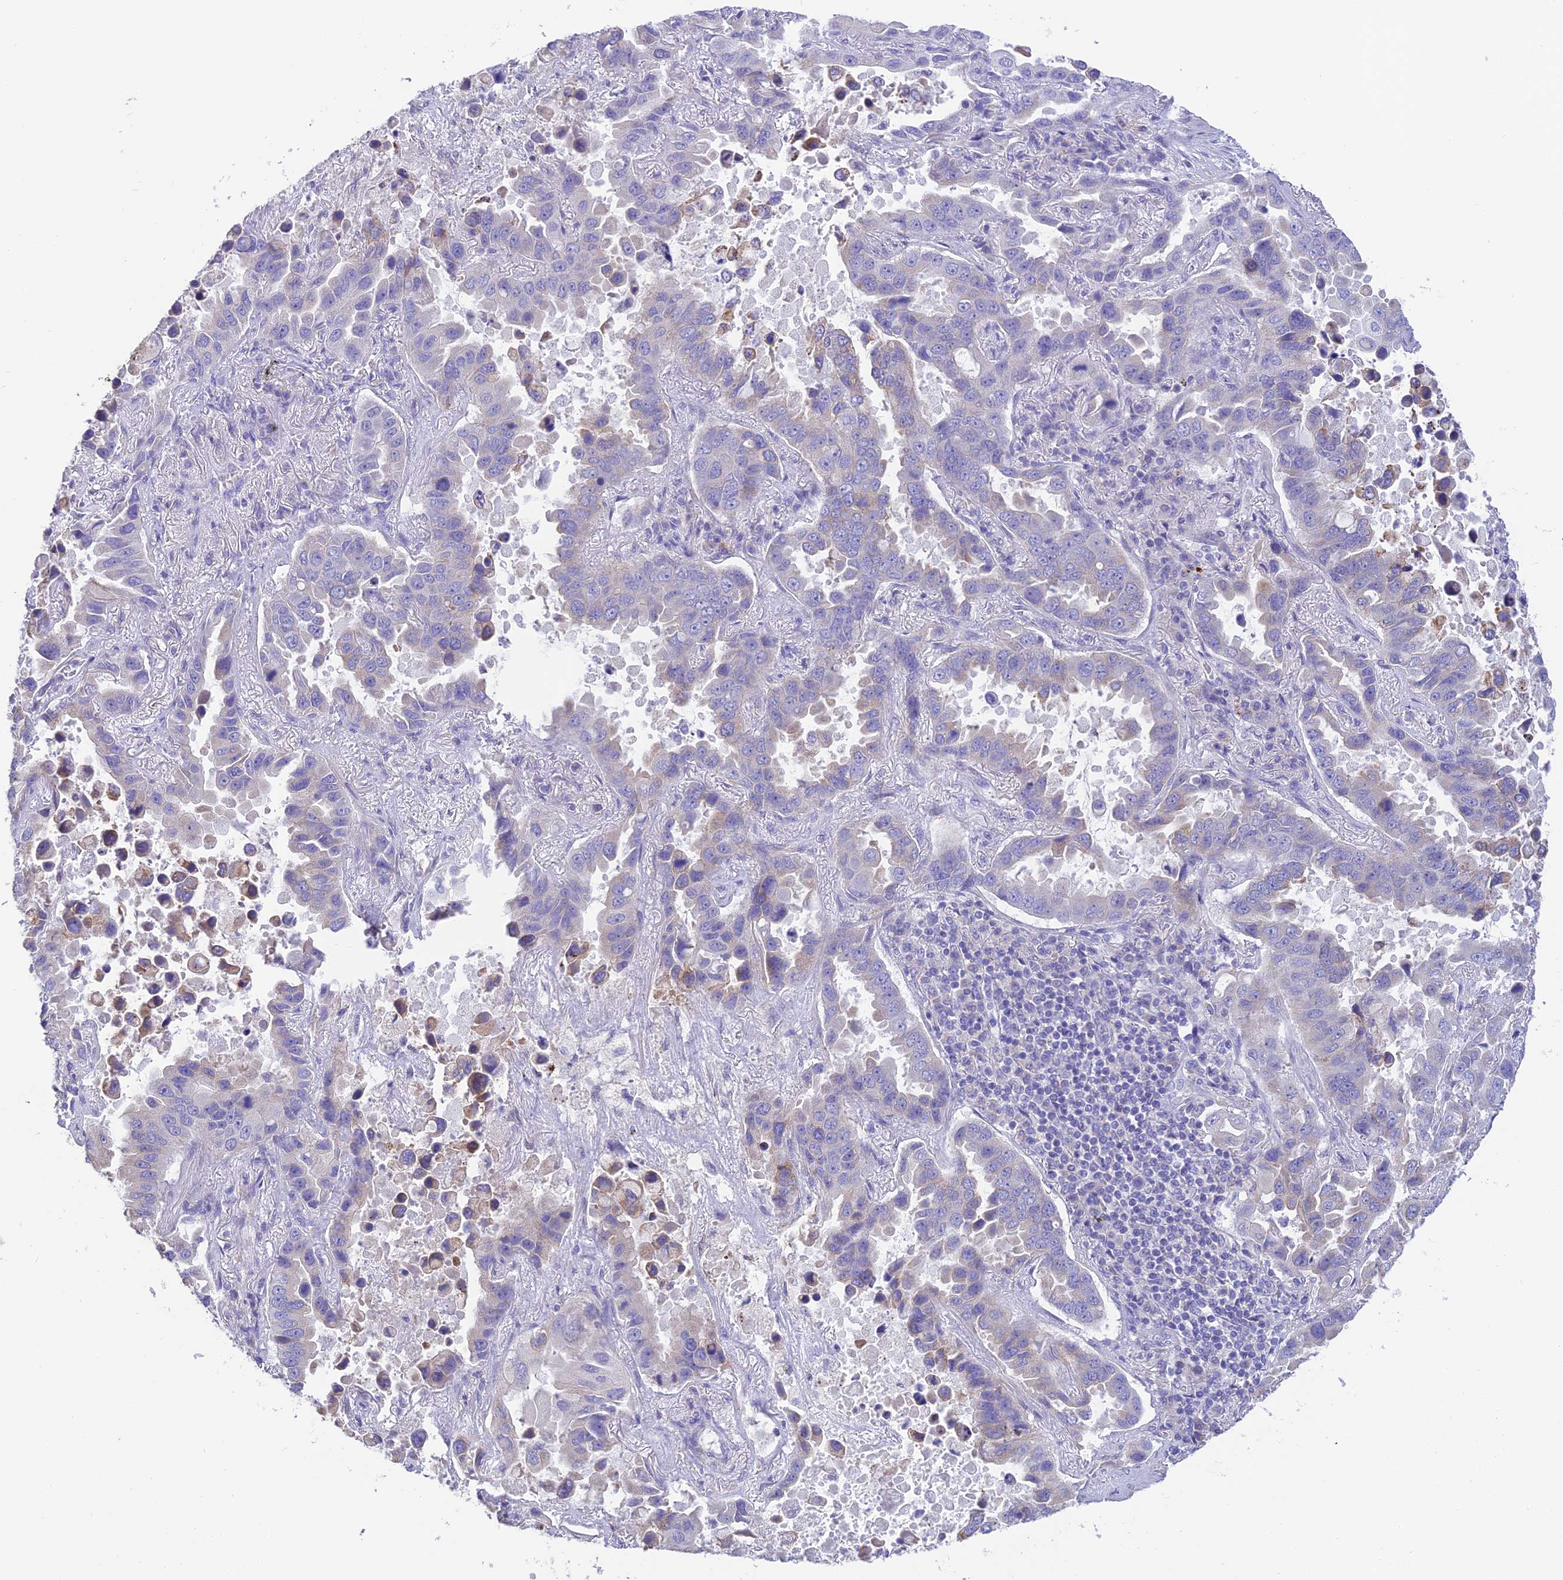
{"staining": {"intensity": "moderate", "quantity": "<25%", "location": "cytoplasmic/membranous"}, "tissue": "lung cancer", "cell_type": "Tumor cells", "image_type": "cancer", "snomed": [{"axis": "morphology", "description": "Adenocarcinoma, NOS"}, {"axis": "topography", "description": "Lung"}], "caption": "Human lung cancer stained with a brown dye reveals moderate cytoplasmic/membranous positive positivity in approximately <25% of tumor cells.", "gene": "HSD17B2", "patient": {"sex": "male", "age": 64}}